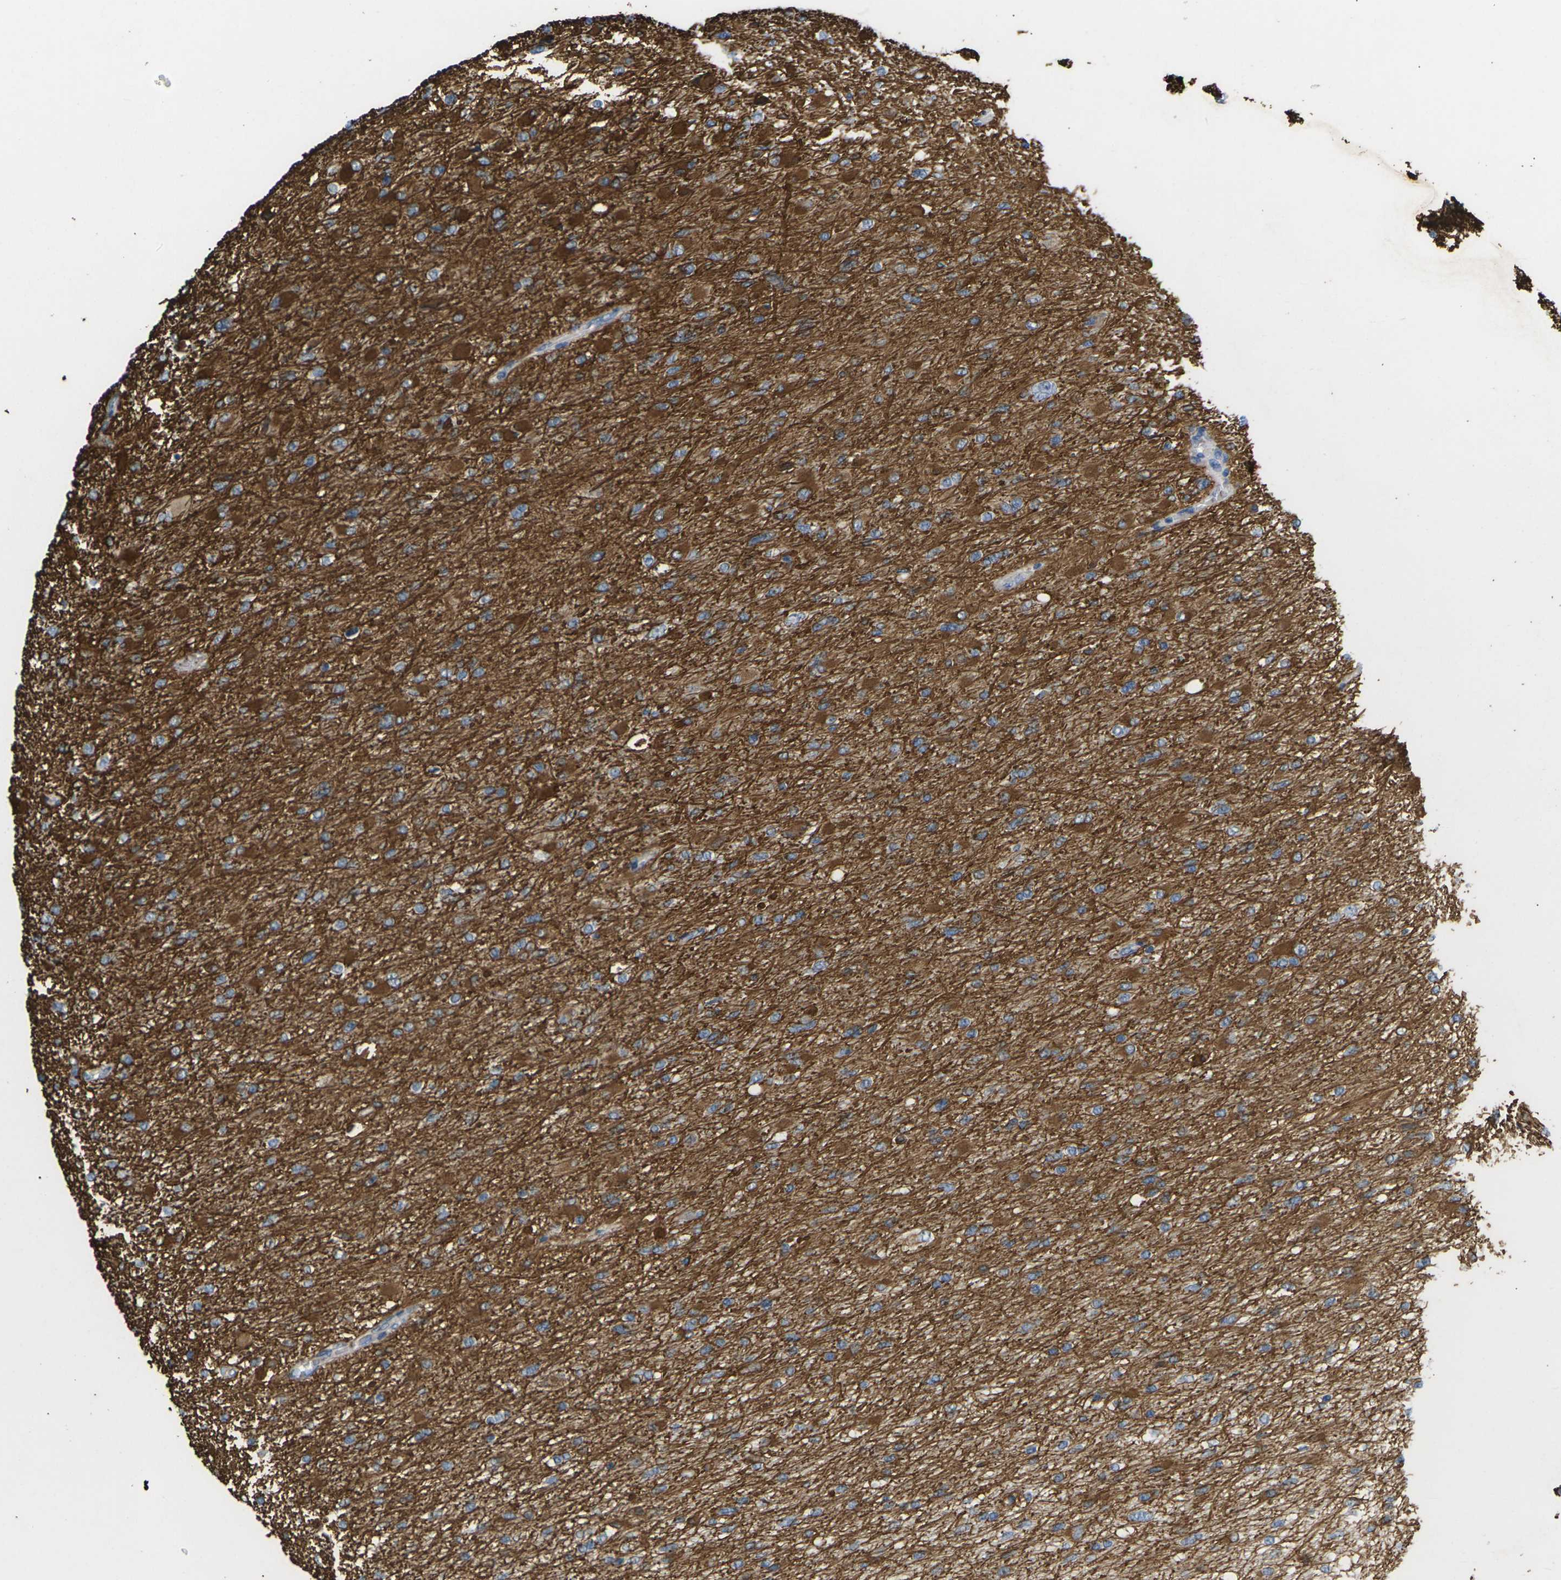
{"staining": {"intensity": "strong", "quantity": ">75%", "location": "cytoplasmic/membranous"}, "tissue": "glioma", "cell_type": "Tumor cells", "image_type": "cancer", "snomed": [{"axis": "morphology", "description": "Glioma, malignant, High grade"}, {"axis": "topography", "description": "Cerebral cortex"}], "caption": "DAB immunohistochemical staining of human glioma reveals strong cytoplasmic/membranous protein expression in about >75% of tumor cells. (DAB = brown stain, brightfield microscopy at high magnification).", "gene": "KLHDC8B", "patient": {"sex": "female", "age": 36}}